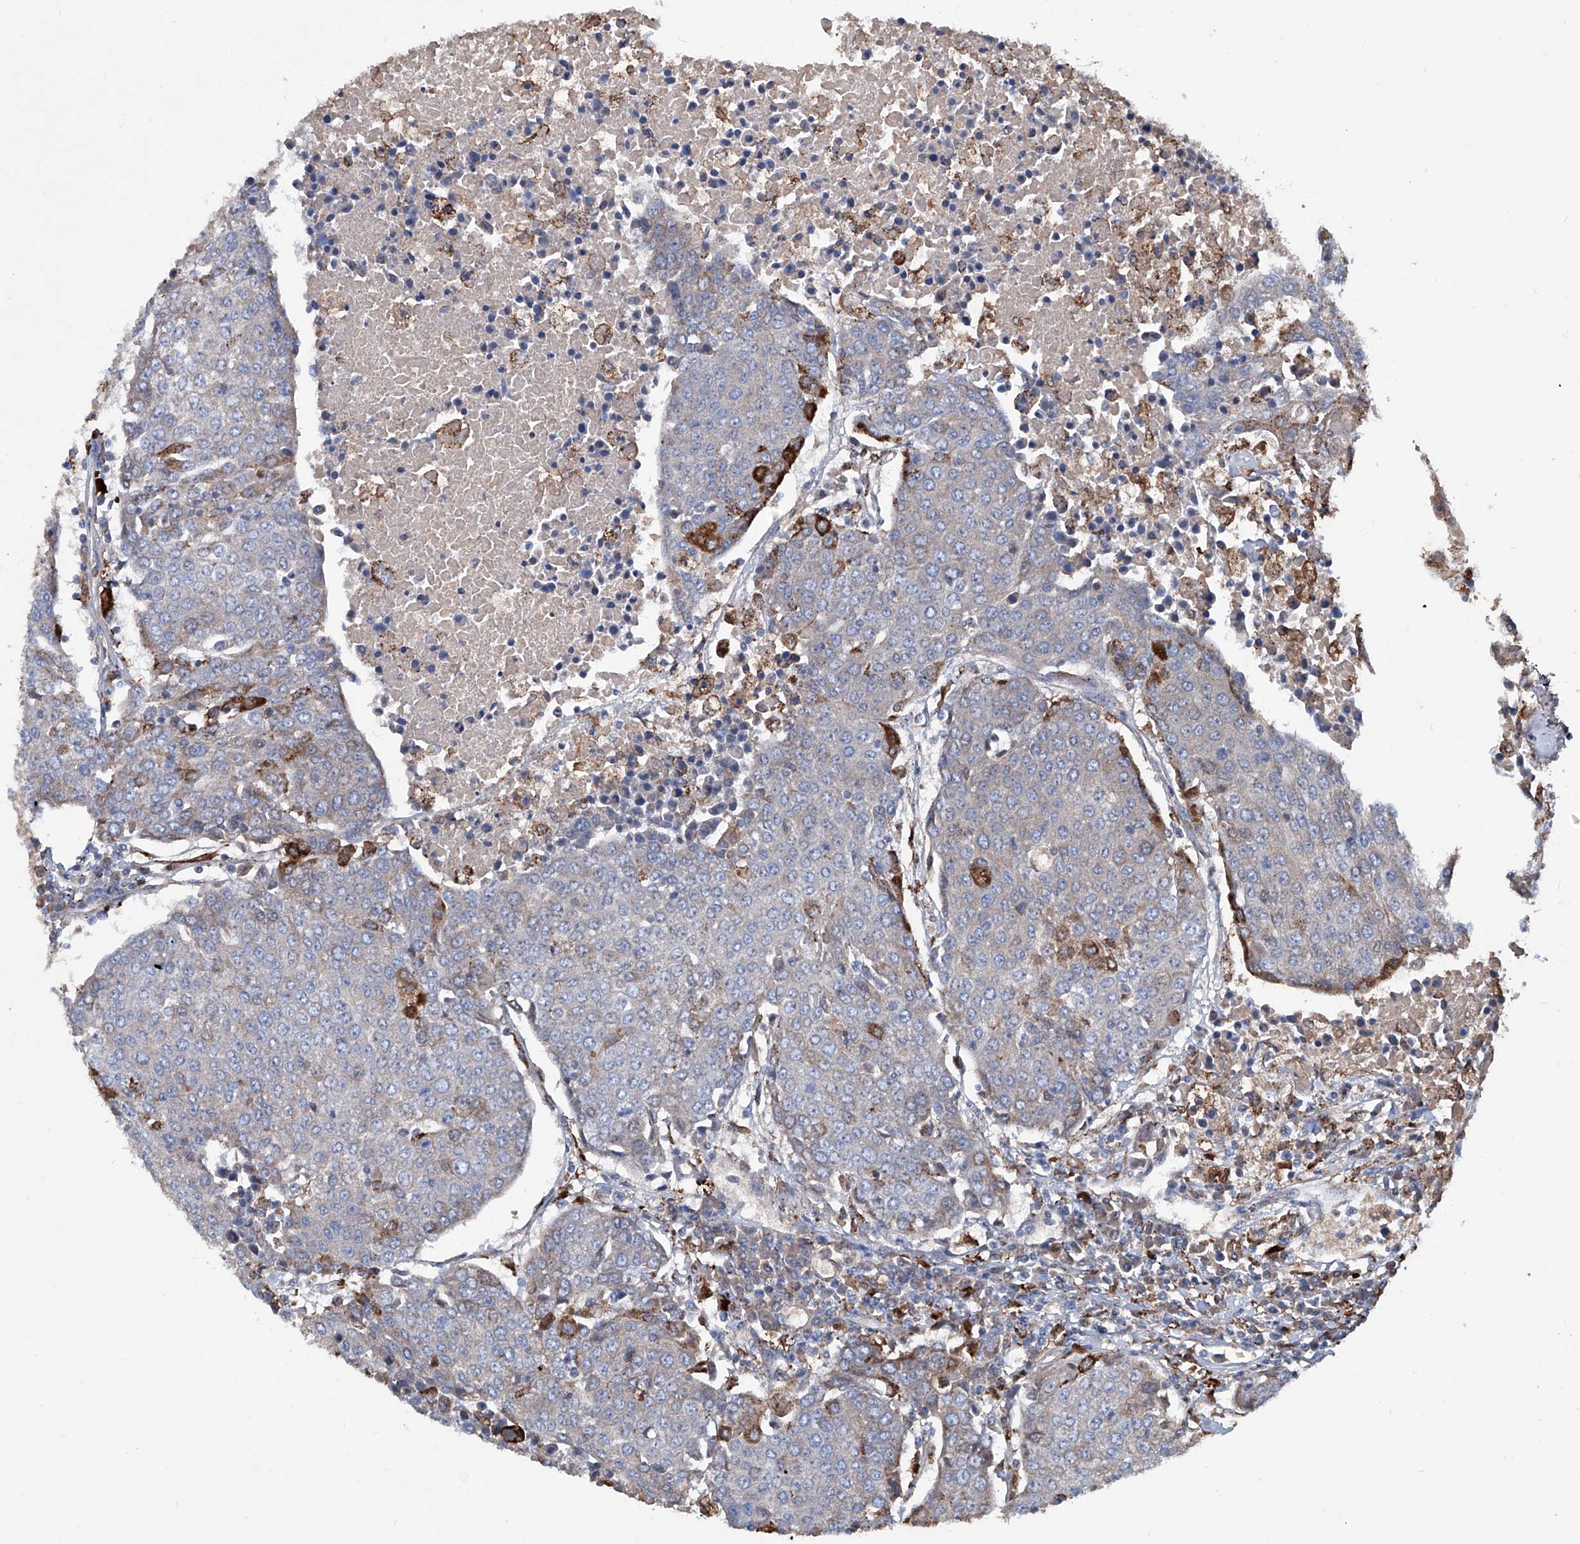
{"staining": {"intensity": "weak", "quantity": "25%-75%", "location": "cytoplasmic/membranous"}, "tissue": "urothelial cancer", "cell_type": "Tumor cells", "image_type": "cancer", "snomed": [{"axis": "morphology", "description": "Urothelial carcinoma, High grade"}, {"axis": "topography", "description": "Urinary bladder"}], "caption": "Human high-grade urothelial carcinoma stained with a protein marker exhibits weak staining in tumor cells.", "gene": "NHS", "patient": {"sex": "female", "age": 85}}